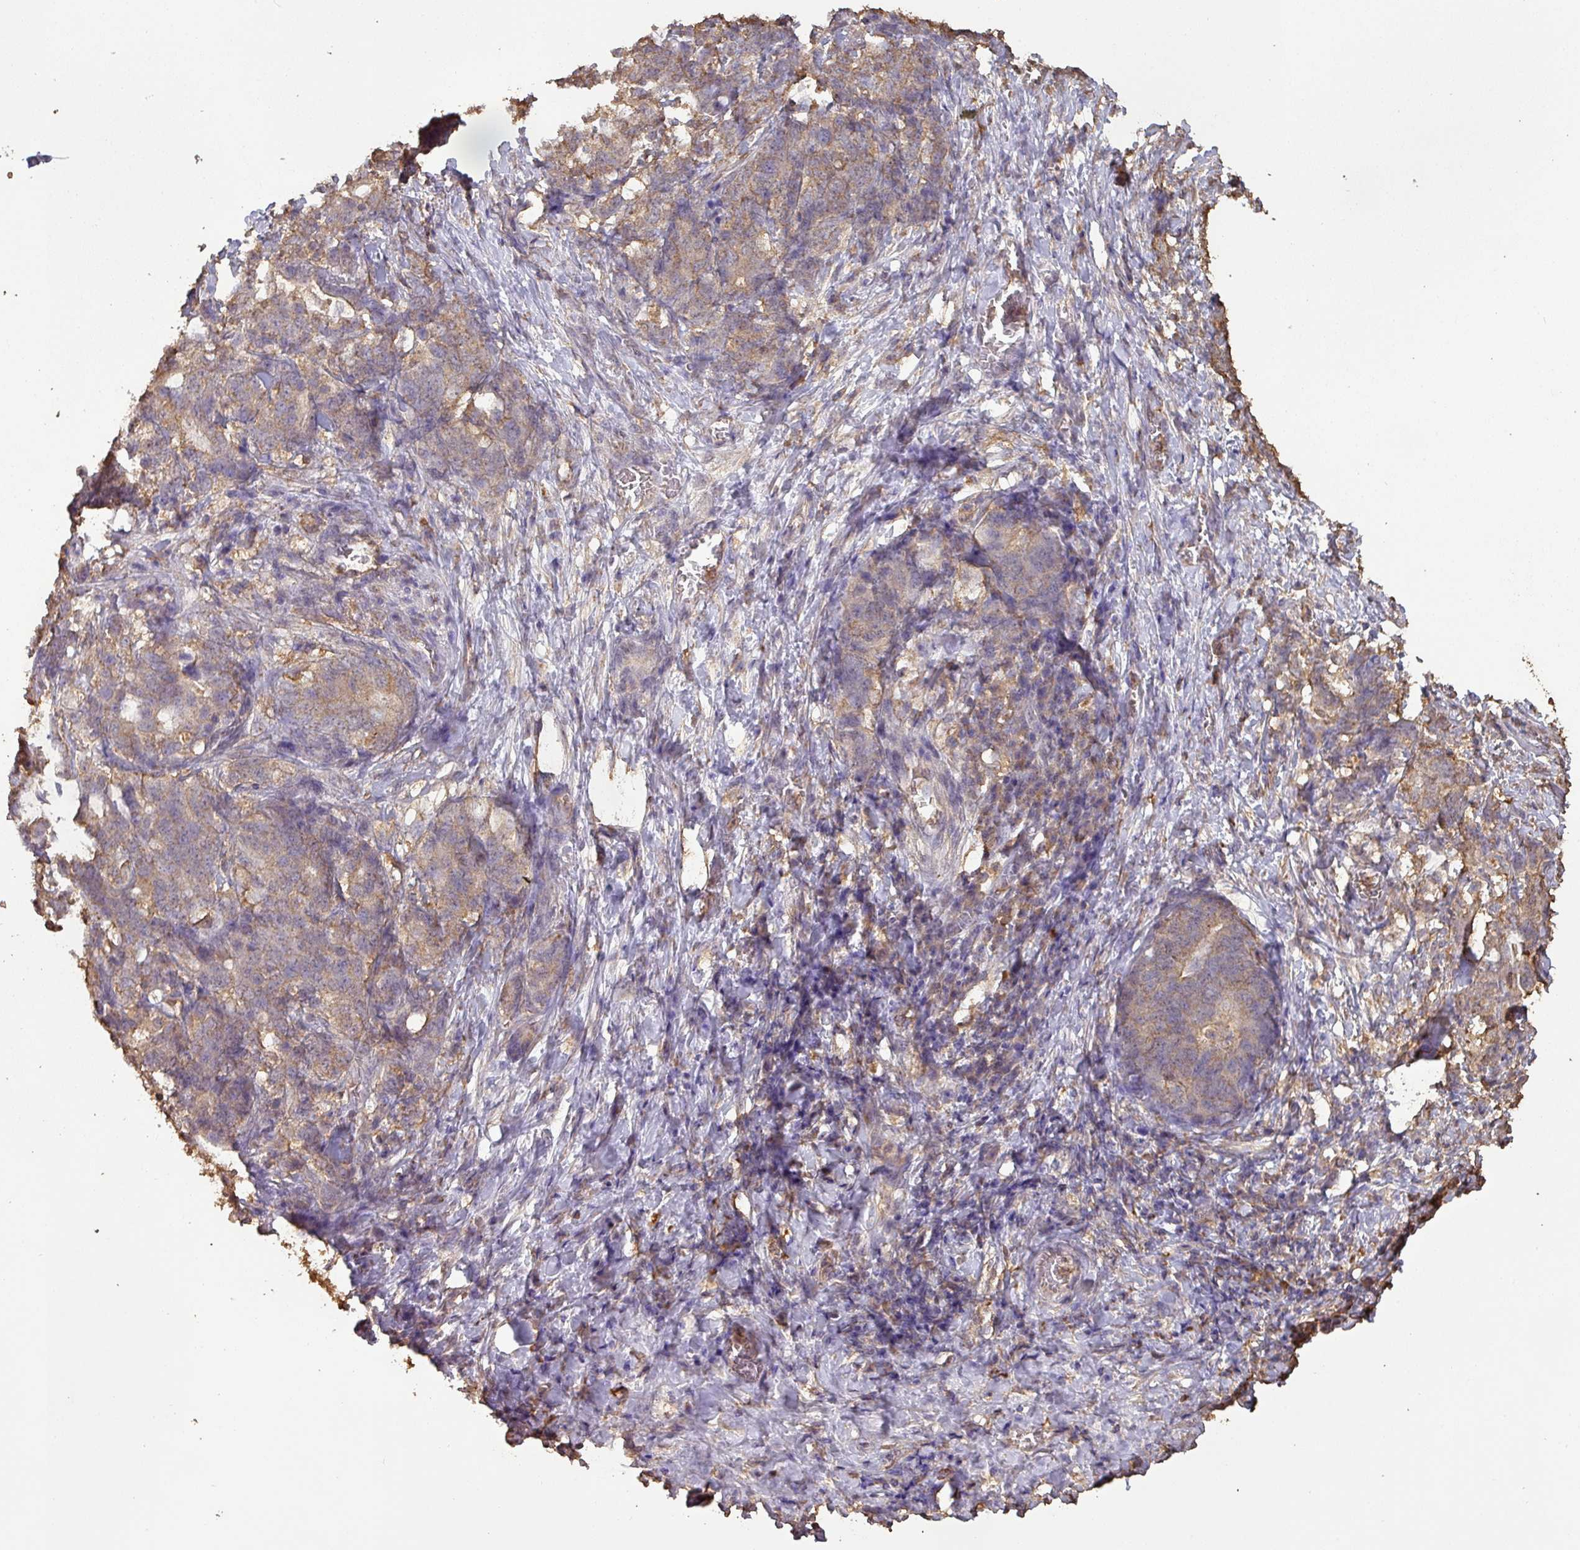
{"staining": {"intensity": "weak", "quantity": "25%-75%", "location": "cytoplasmic/membranous"}, "tissue": "stomach cancer", "cell_type": "Tumor cells", "image_type": "cancer", "snomed": [{"axis": "morphology", "description": "Normal tissue, NOS"}, {"axis": "morphology", "description": "Adenocarcinoma, NOS"}, {"axis": "topography", "description": "Stomach"}], "caption": "Stomach cancer was stained to show a protein in brown. There is low levels of weak cytoplasmic/membranous staining in approximately 25%-75% of tumor cells.", "gene": "ATAT1", "patient": {"sex": "female", "age": 64}}